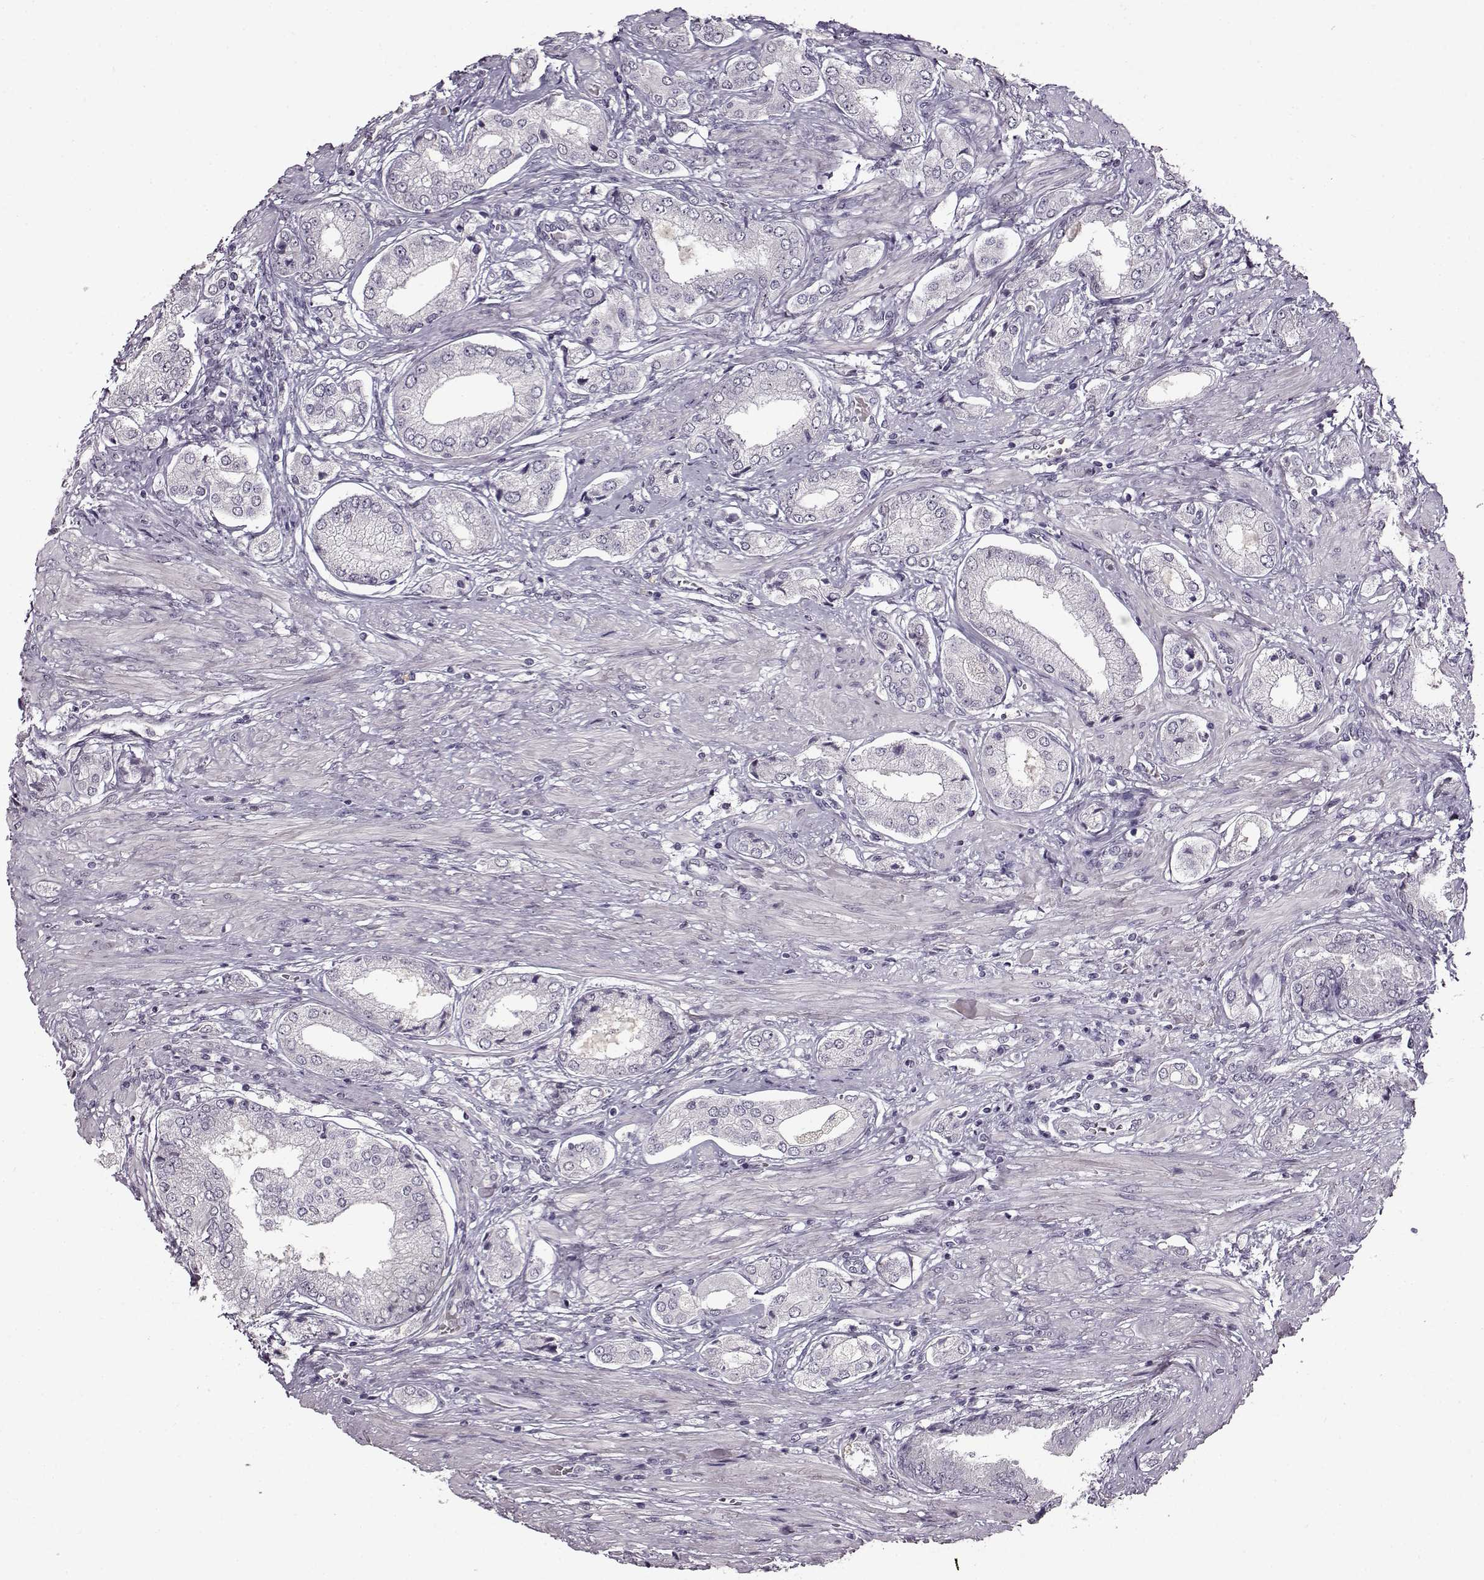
{"staining": {"intensity": "negative", "quantity": "none", "location": "none"}, "tissue": "prostate cancer", "cell_type": "Tumor cells", "image_type": "cancer", "snomed": [{"axis": "morphology", "description": "Adenocarcinoma, NOS"}, {"axis": "topography", "description": "Prostate"}], "caption": "Image shows no significant protein positivity in tumor cells of prostate cancer (adenocarcinoma).", "gene": "FSHB", "patient": {"sex": "male", "age": 63}}